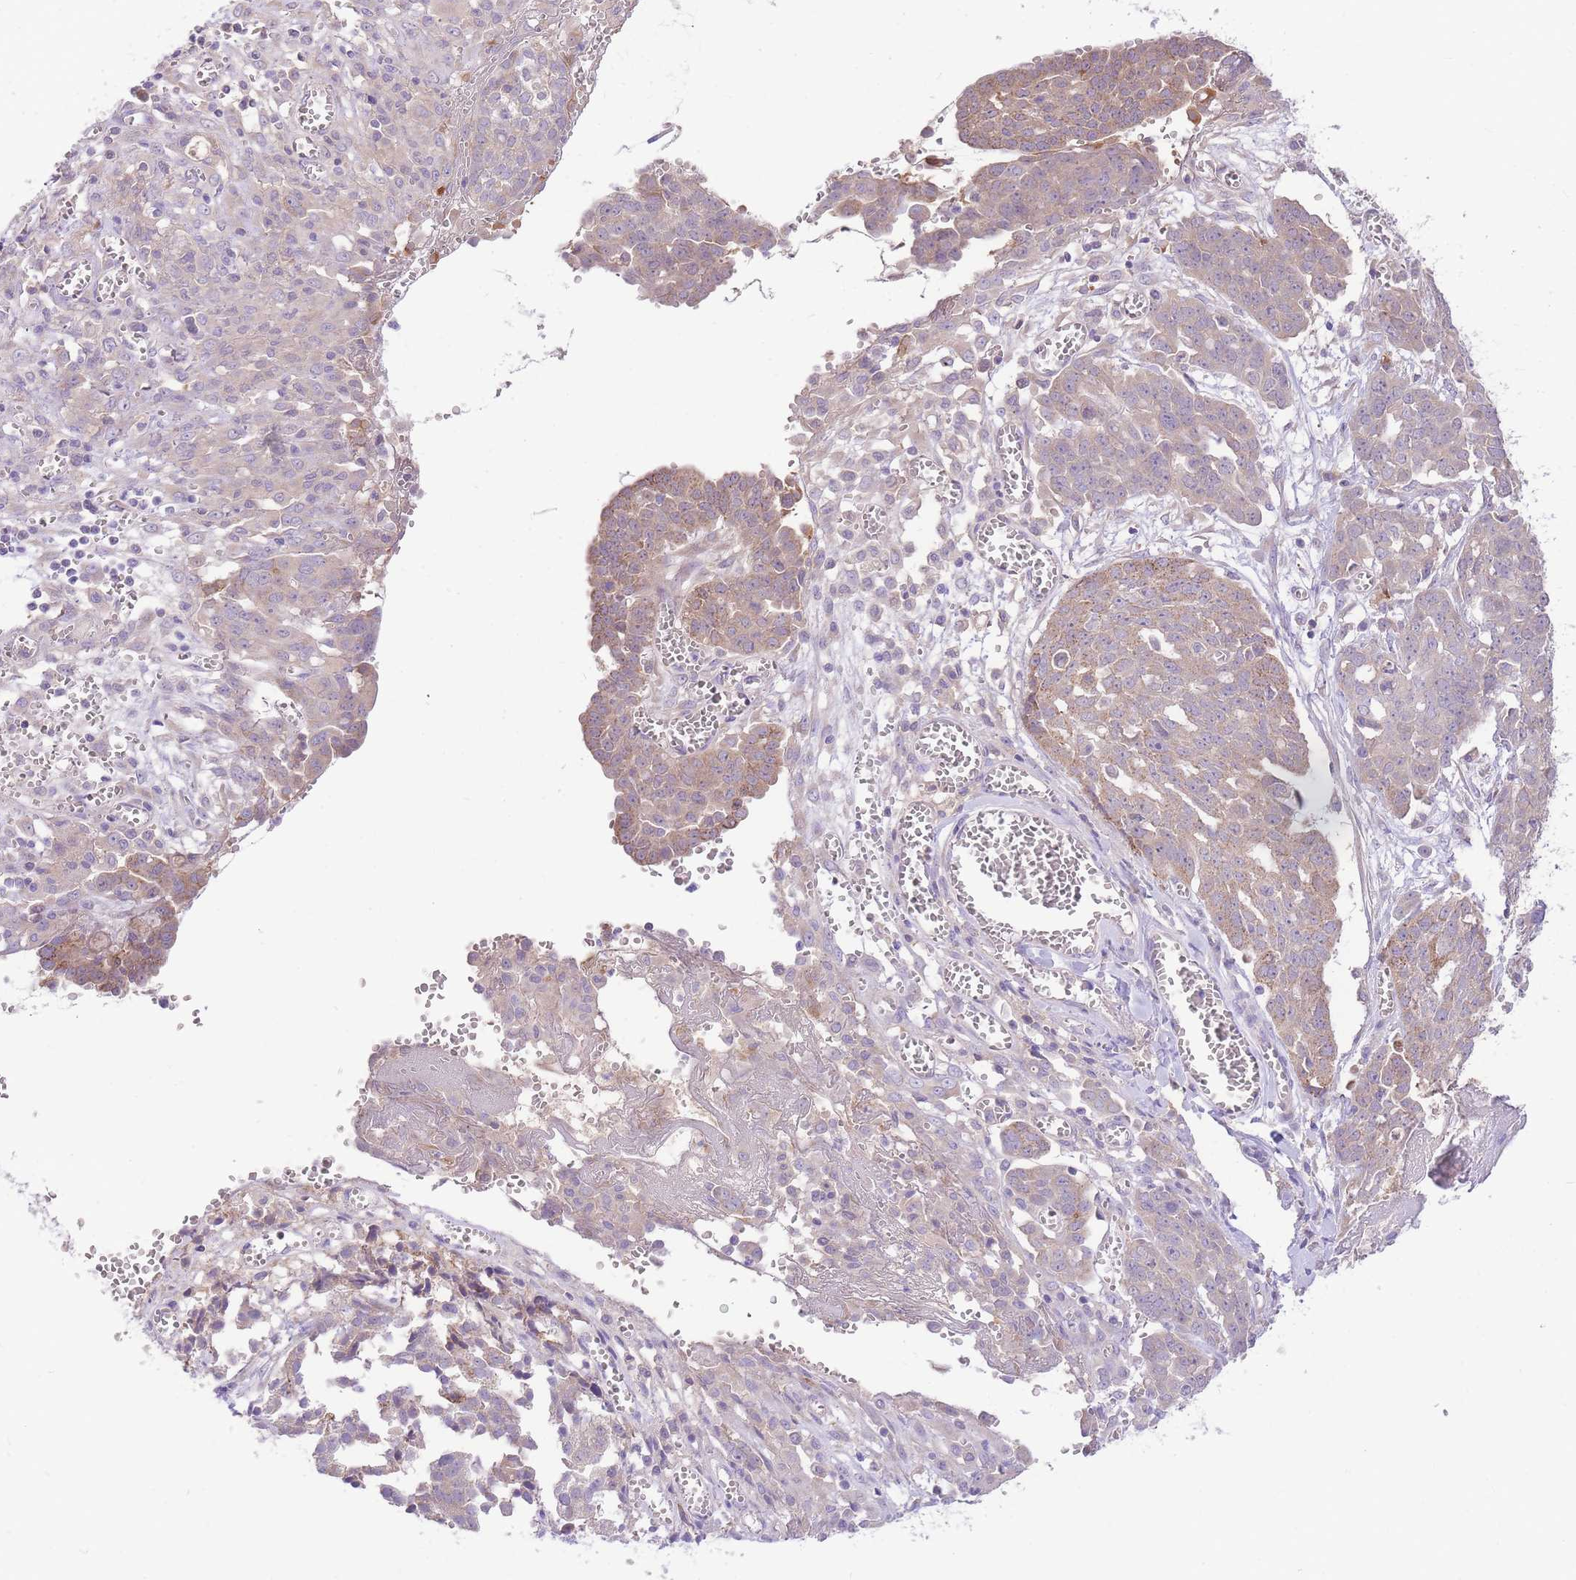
{"staining": {"intensity": "weak", "quantity": "25%-75%", "location": "cytoplasmic/membranous"}, "tissue": "ovarian cancer", "cell_type": "Tumor cells", "image_type": "cancer", "snomed": [{"axis": "morphology", "description": "Cystadenocarcinoma, serous, NOS"}, {"axis": "topography", "description": "Soft tissue"}, {"axis": "topography", "description": "Ovary"}], "caption": "Tumor cells show low levels of weak cytoplasmic/membranous staining in approximately 25%-75% of cells in ovarian cancer.", "gene": "LIPH", "patient": {"sex": "female", "age": 57}}